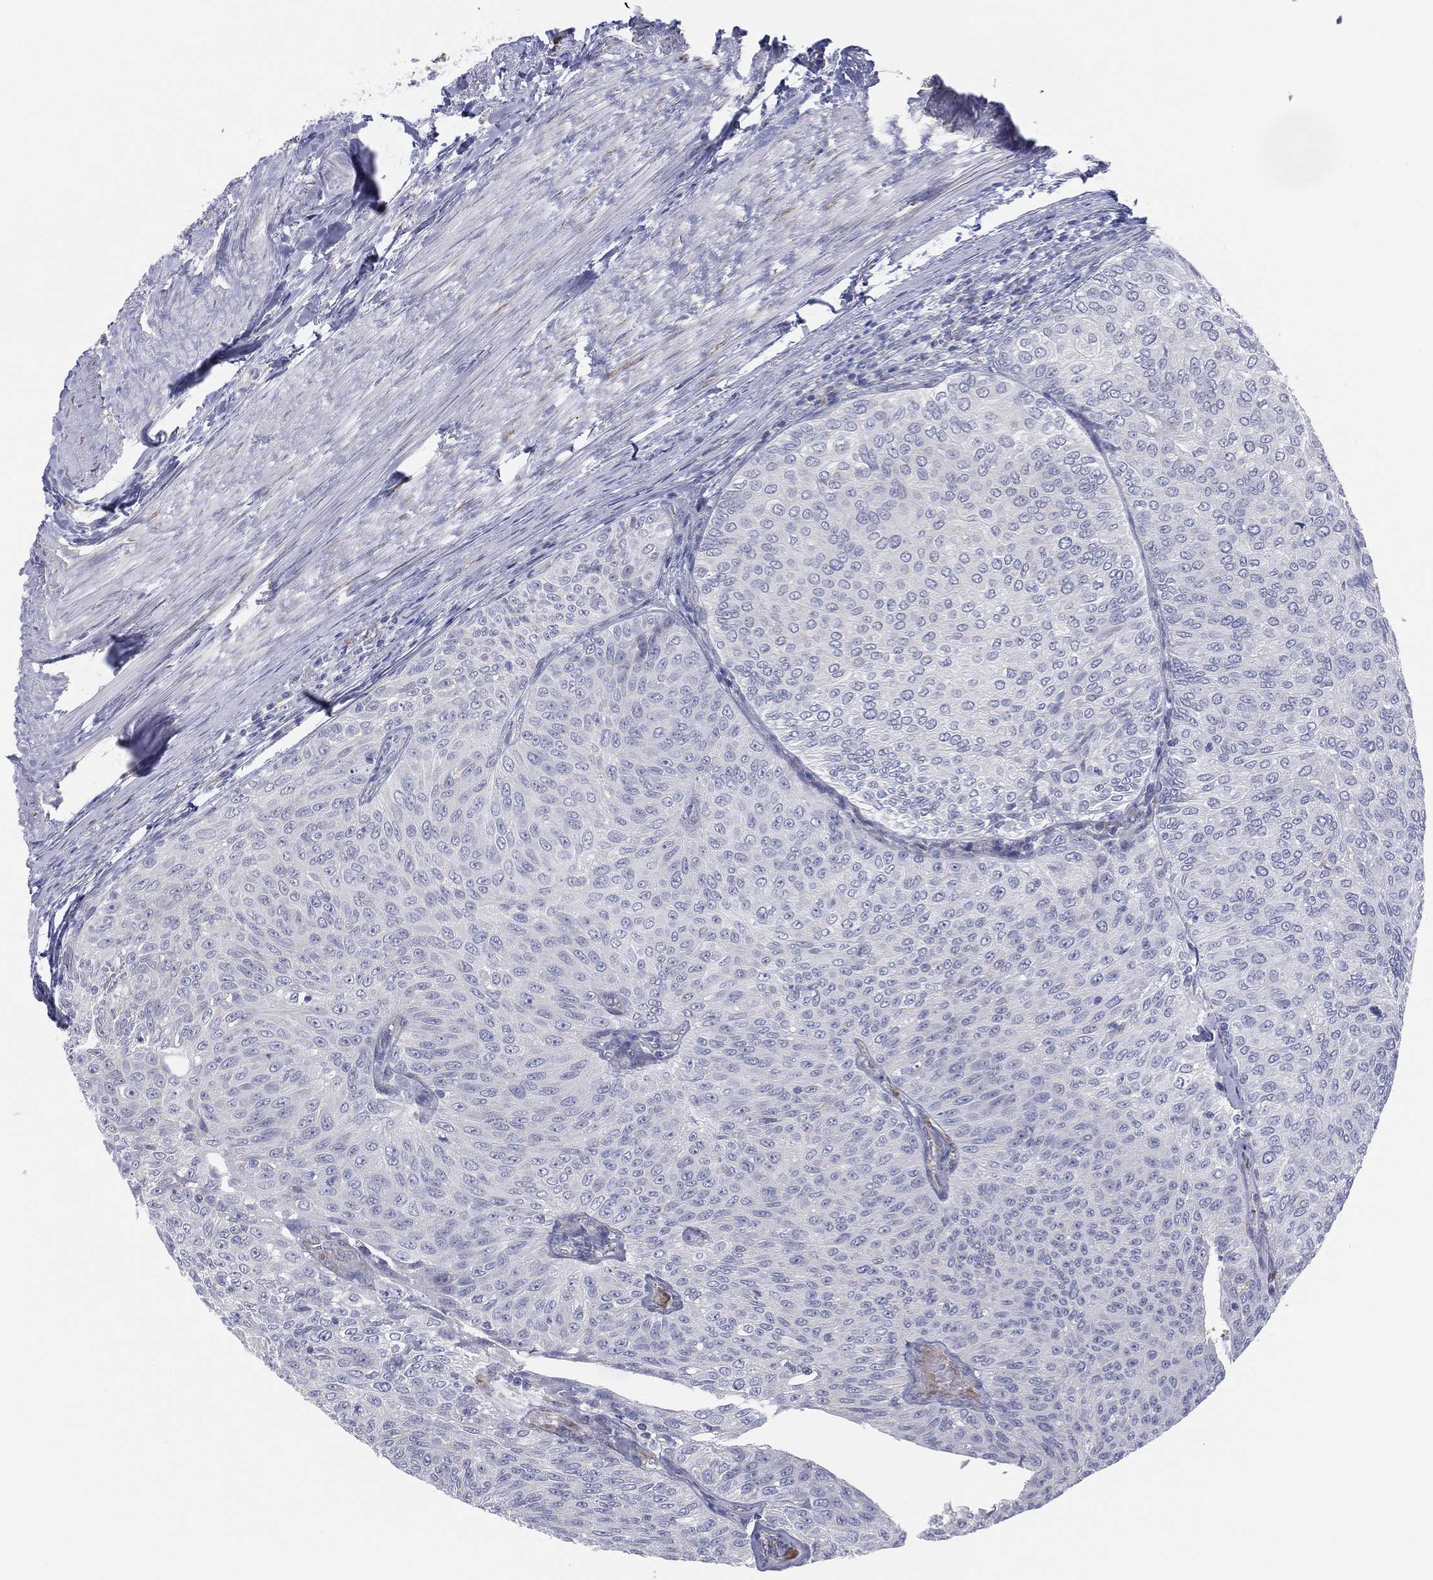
{"staining": {"intensity": "negative", "quantity": "none", "location": "none"}, "tissue": "urothelial cancer", "cell_type": "Tumor cells", "image_type": "cancer", "snomed": [{"axis": "morphology", "description": "Urothelial carcinoma, Low grade"}, {"axis": "topography", "description": "Ureter, NOS"}, {"axis": "topography", "description": "Urinary bladder"}], "caption": "Immunohistochemical staining of low-grade urothelial carcinoma shows no significant positivity in tumor cells.", "gene": "MLF1", "patient": {"sex": "male", "age": 78}}